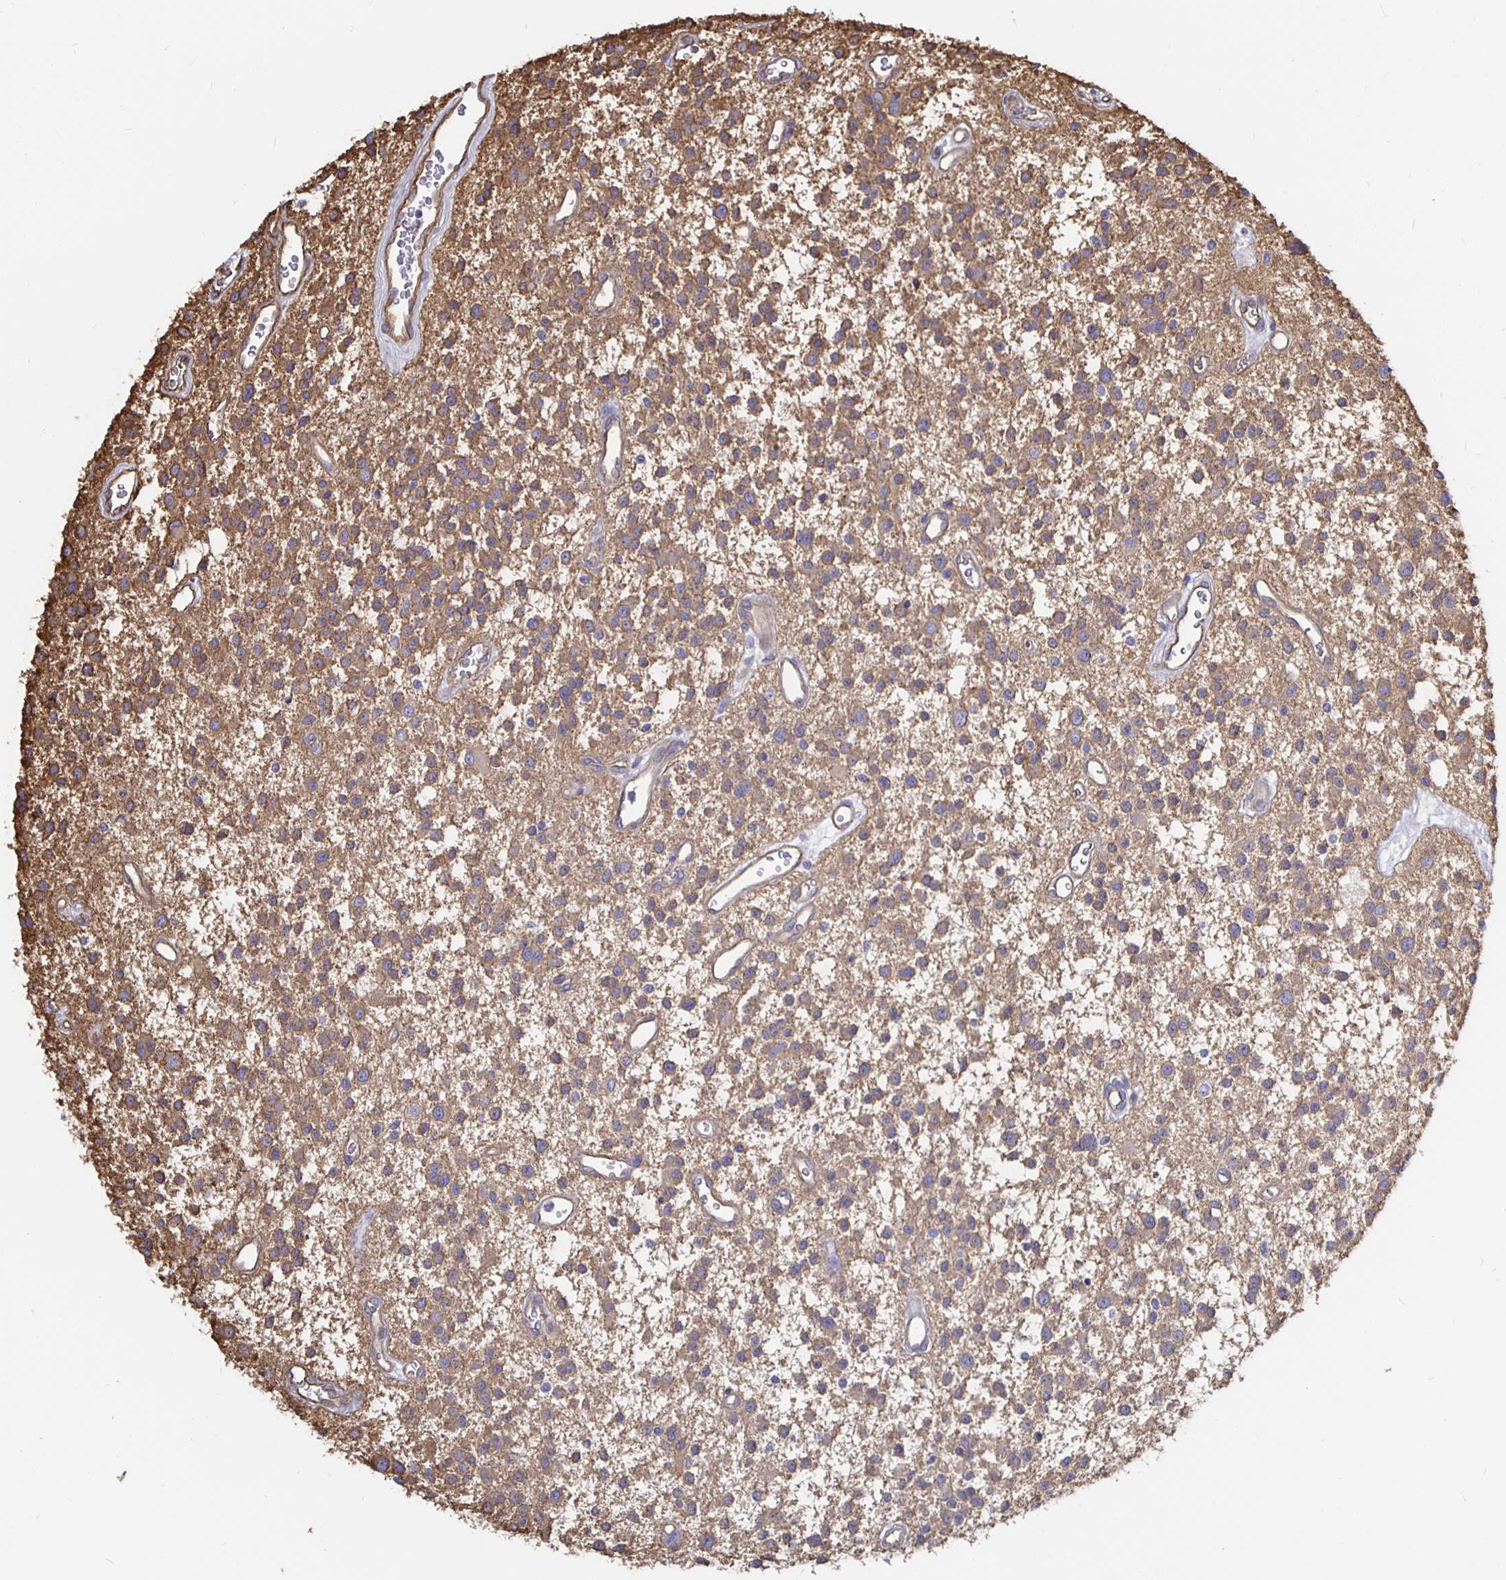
{"staining": {"intensity": "moderate", "quantity": ">75%", "location": "cytoplasmic/membranous"}, "tissue": "glioma", "cell_type": "Tumor cells", "image_type": "cancer", "snomed": [{"axis": "morphology", "description": "Glioma, malignant, Low grade"}, {"axis": "topography", "description": "Brain"}], "caption": "High-power microscopy captured an immunohistochemistry (IHC) image of glioma, revealing moderate cytoplasmic/membranous expression in about >75% of tumor cells.", "gene": "ARHGEF39", "patient": {"sex": "male", "age": 43}}